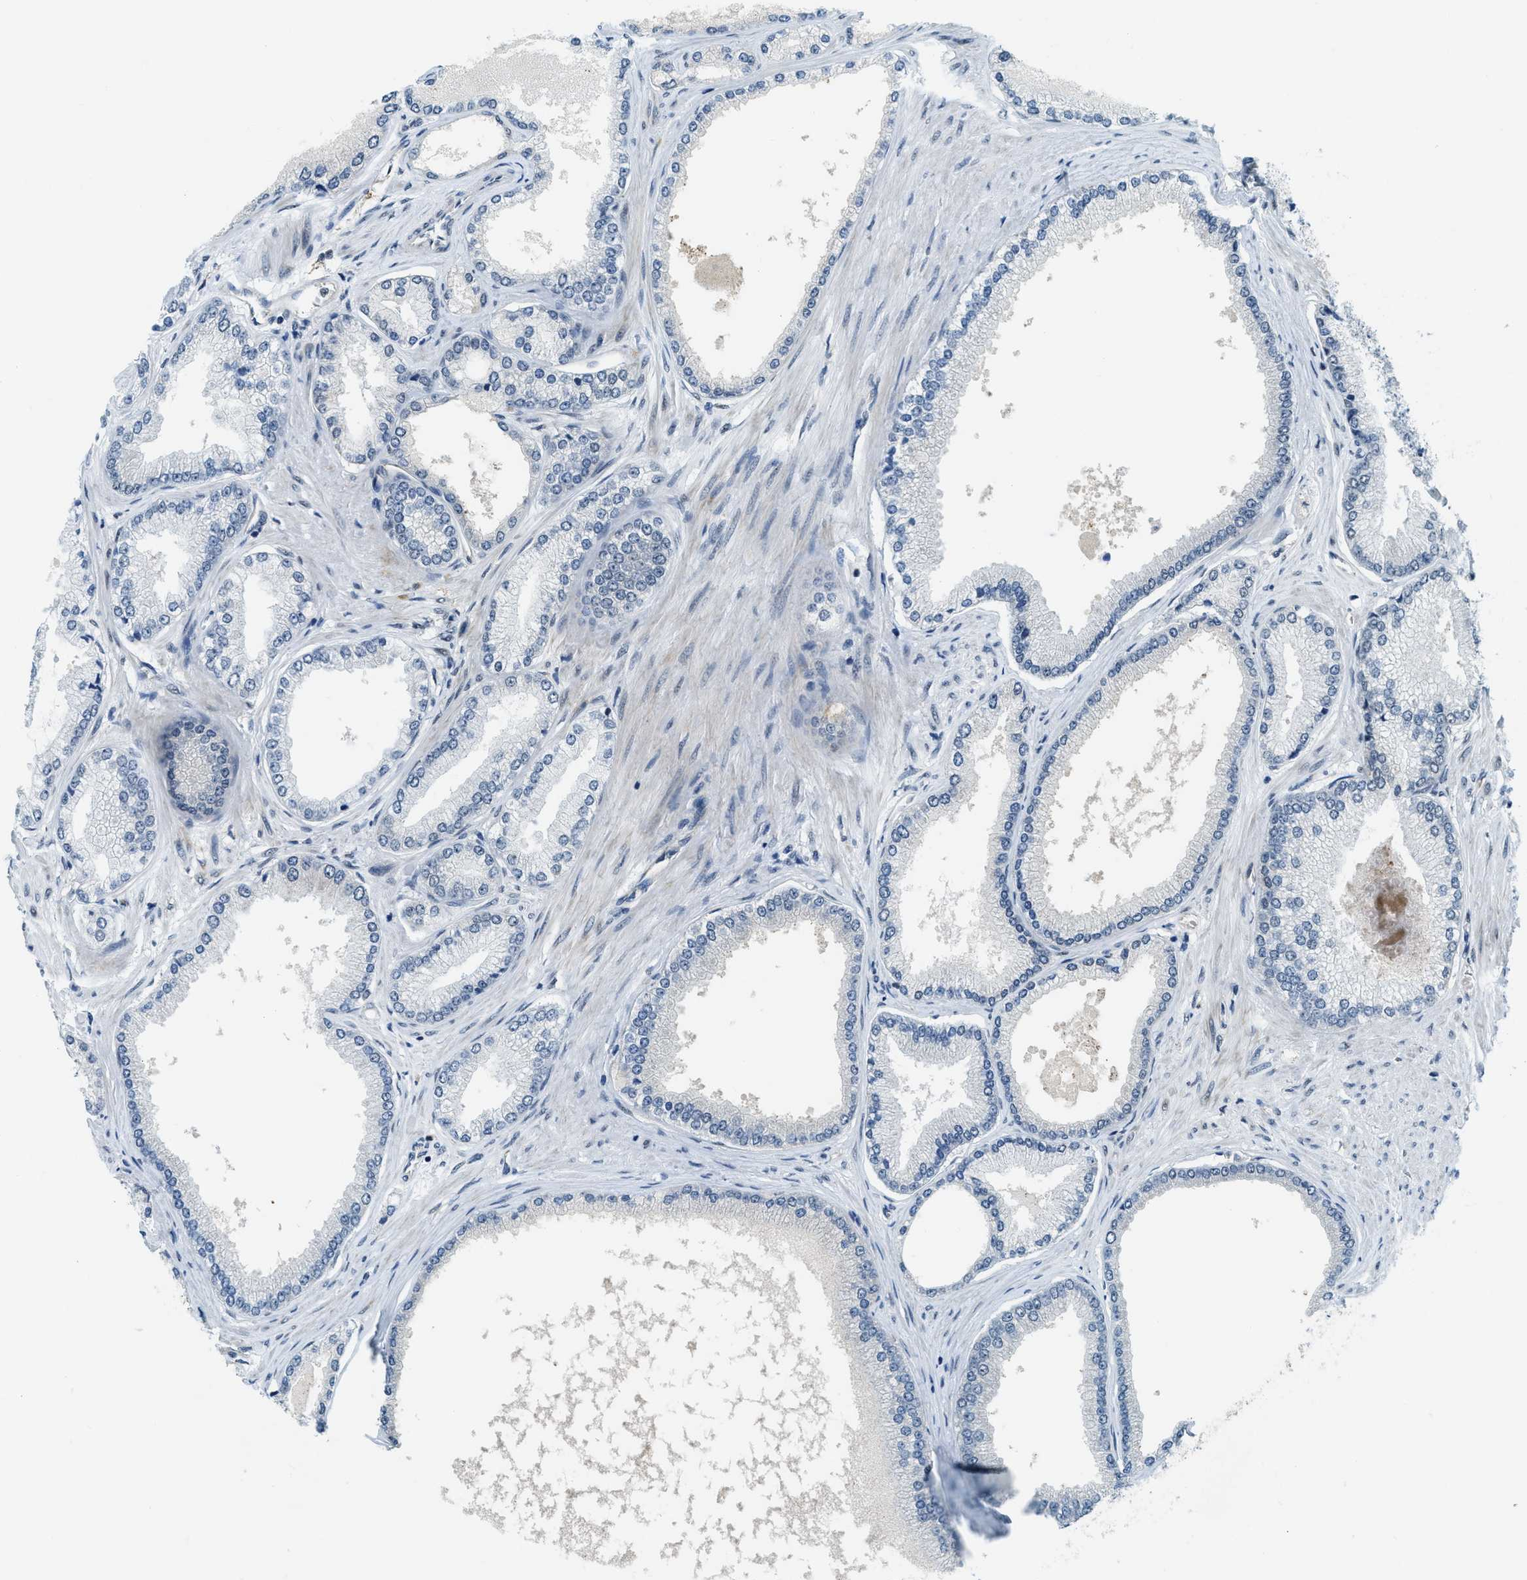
{"staining": {"intensity": "negative", "quantity": "none", "location": "none"}, "tissue": "prostate cancer", "cell_type": "Tumor cells", "image_type": "cancer", "snomed": [{"axis": "morphology", "description": "Adenocarcinoma, High grade"}, {"axis": "topography", "description": "Prostate"}], "caption": "A histopathology image of high-grade adenocarcinoma (prostate) stained for a protein exhibits no brown staining in tumor cells. Nuclei are stained in blue.", "gene": "SP100", "patient": {"sex": "male", "age": 61}}